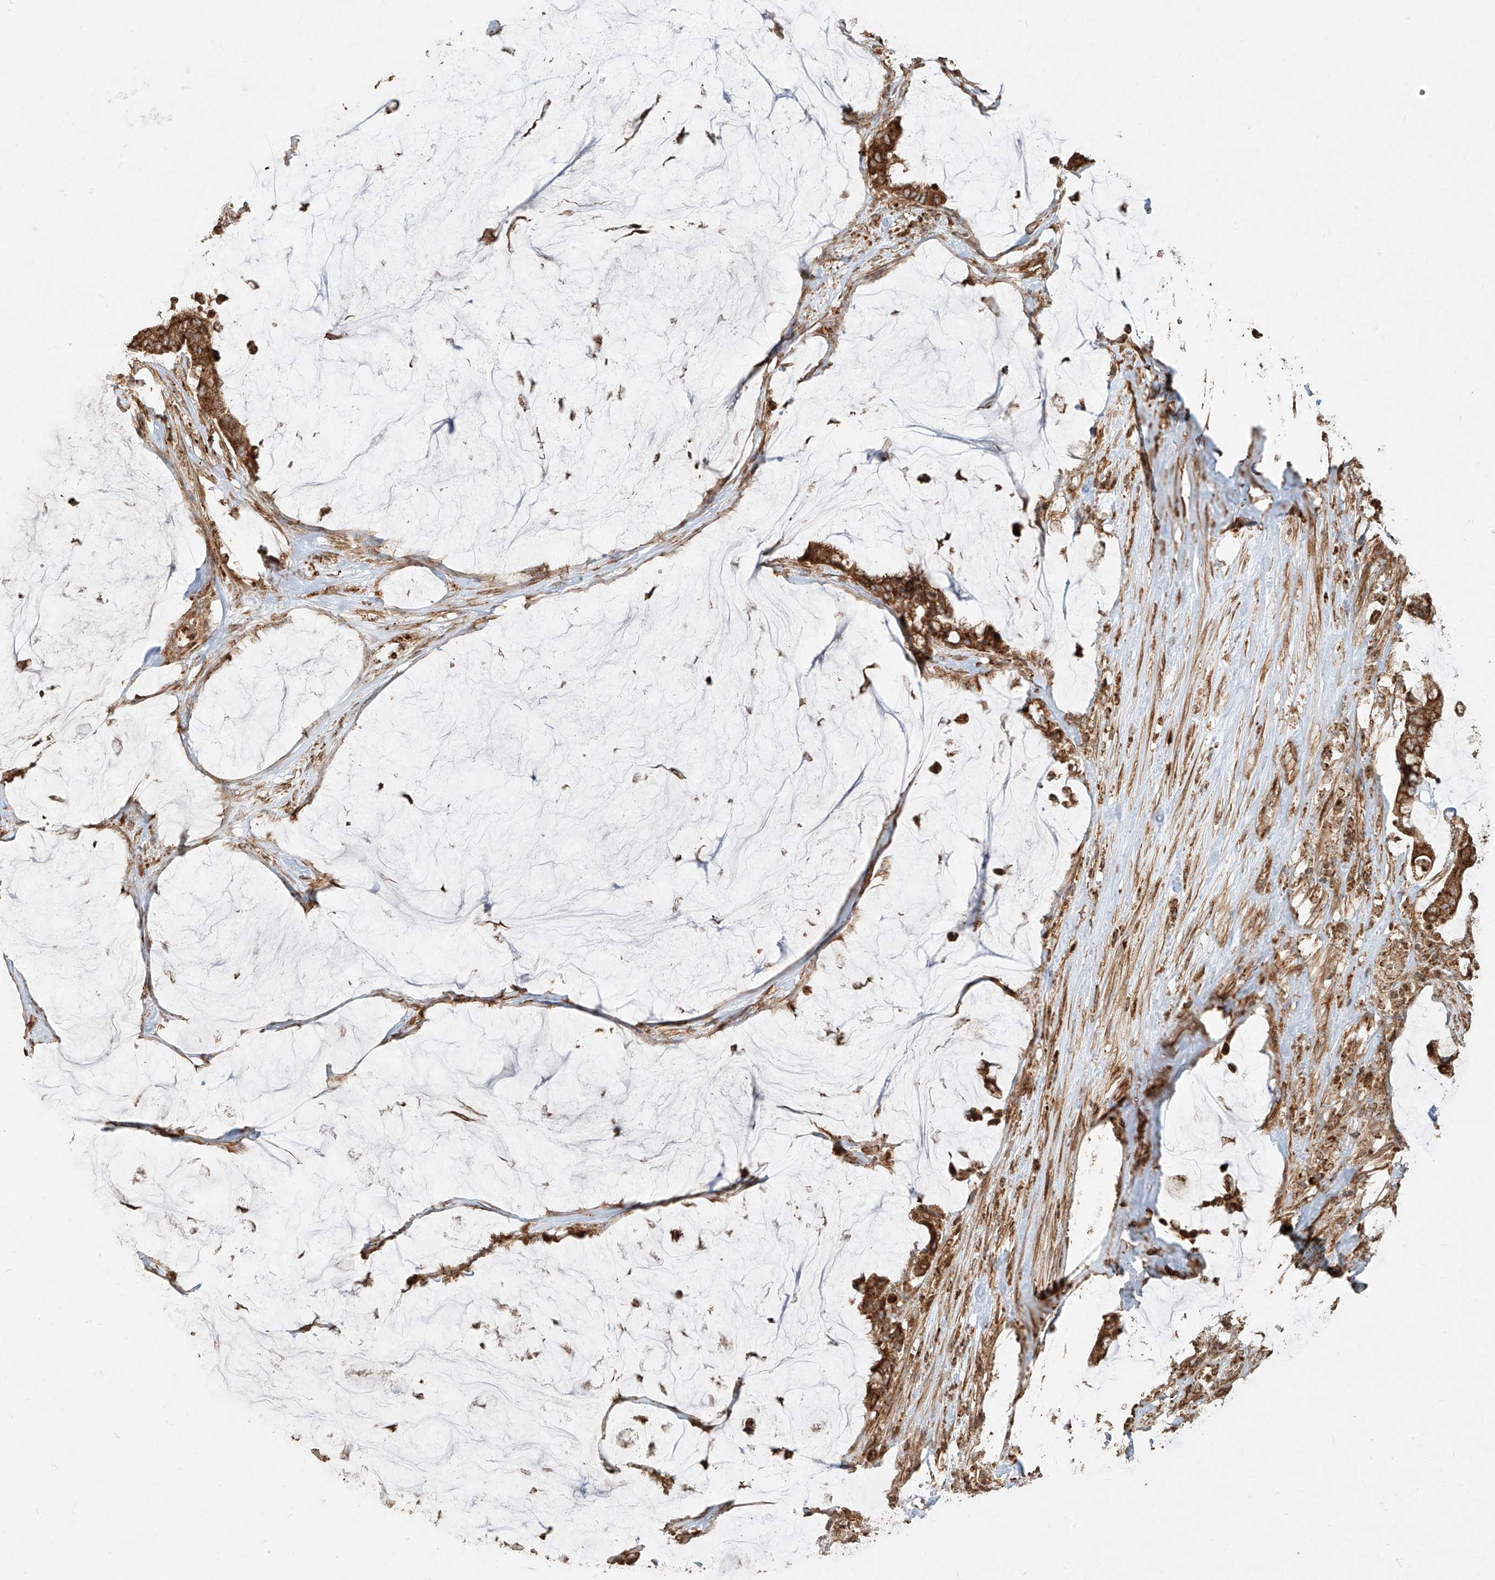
{"staining": {"intensity": "moderate", "quantity": ">75%", "location": "cytoplasmic/membranous"}, "tissue": "pancreatic cancer", "cell_type": "Tumor cells", "image_type": "cancer", "snomed": [{"axis": "morphology", "description": "Adenocarcinoma, NOS"}, {"axis": "topography", "description": "Pancreas"}], "caption": "Brown immunohistochemical staining in pancreatic cancer (adenocarcinoma) exhibits moderate cytoplasmic/membranous staining in about >75% of tumor cells.", "gene": "EFNB1", "patient": {"sex": "male", "age": 41}}